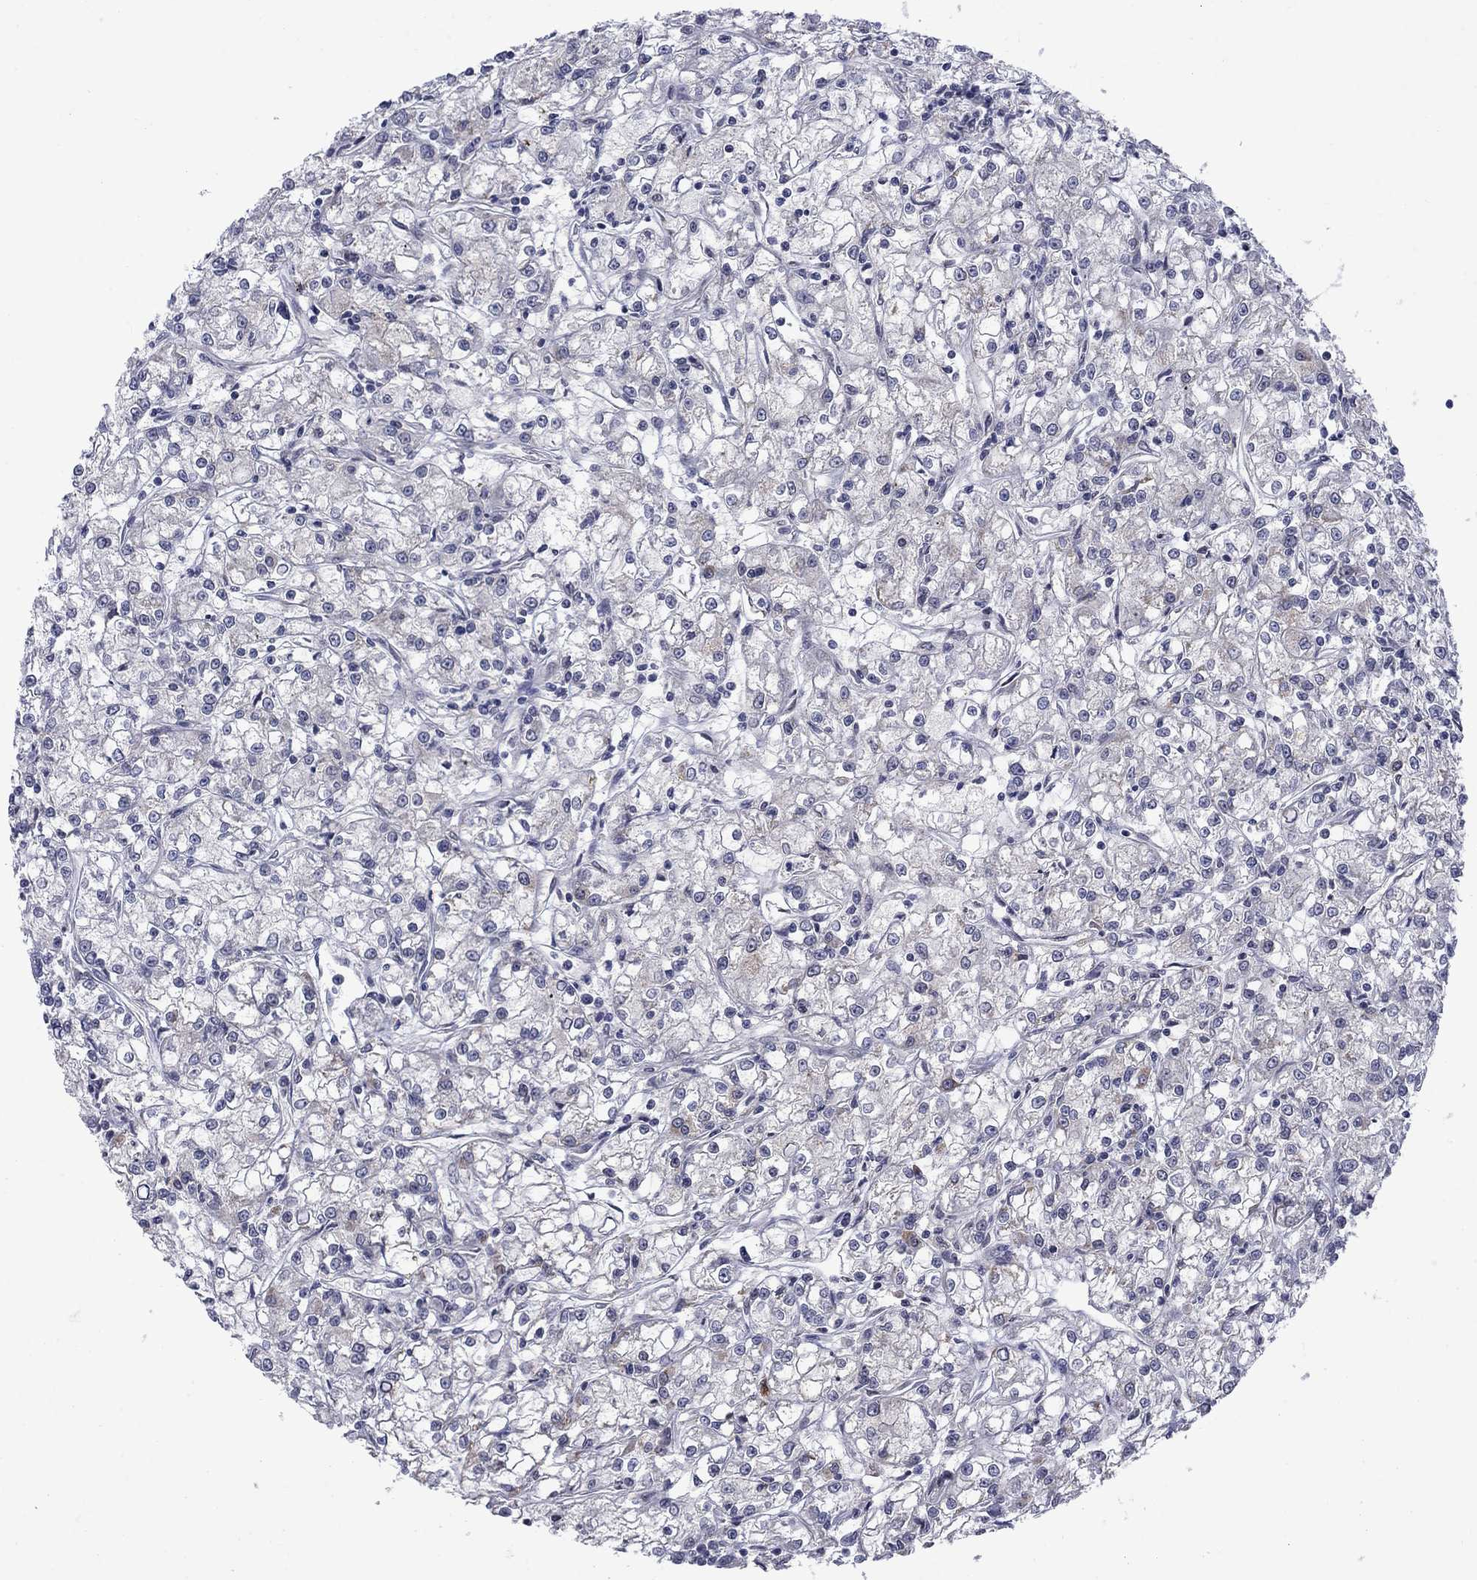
{"staining": {"intensity": "negative", "quantity": "none", "location": "none"}, "tissue": "renal cancer", "cell_type": "Tumor cells", "image_type": "cancer", "snomed": [{"axis": "morphology", "description": "Adenocarcinoma, NOS"}, {"axis": "topography", "description": "Kidney"}], "caption": "This histopathology image is of renal adenocarcinoma stained with immunohistochemistry (IHC) to label a protein in brown with the nuclei are counter-stained blue. There is no staining in tumor cells. The staining was performed using DAB (3,3'-diaminobenzidine) to visualize the protein expression in brown, while the nuclei were stained in blue with hematoxylin (Magnification: 20x).", "gene": "KCNJ16", "patient": {"sex": "female", "age": 59}}